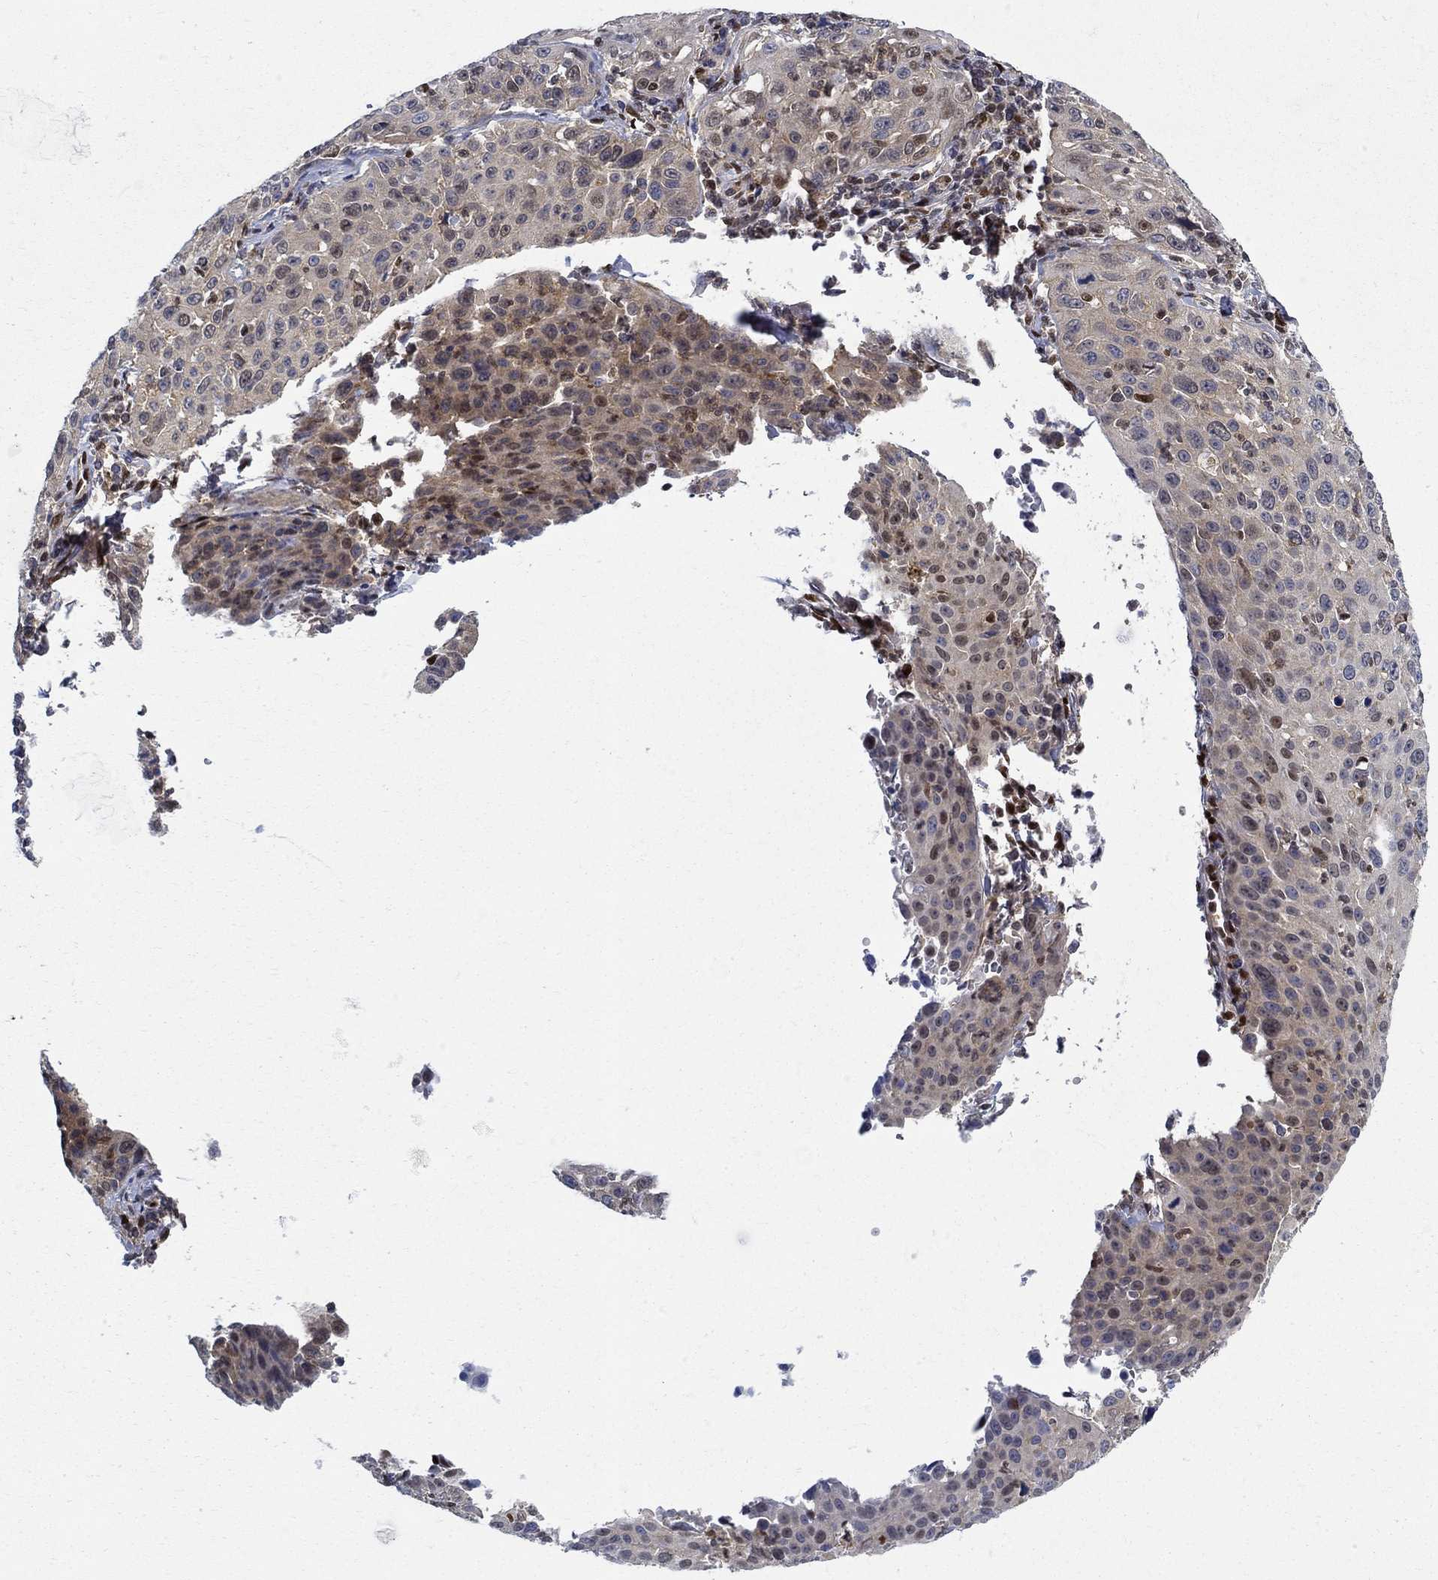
{"staining": {"intensity": "moderate", "quantity": "<25%", "location": "nuclear"}, "tissue": "cervical cancer", "cell_type": "Tumor cells", "image_type": "cancer", "snomed": [{"axis": "morphology", "description": "Squamous cell carcinoma, NOS"}, {"axis": "topography", "description": "Cervix"}], "caption": "This is an image of IHC staining of cervical squamous cell carcinoma, which shows moderate positivity in the nuclear of tumor cells.", "gene": "ZNF594", "patient": {"sex": "female", "age": 26}}